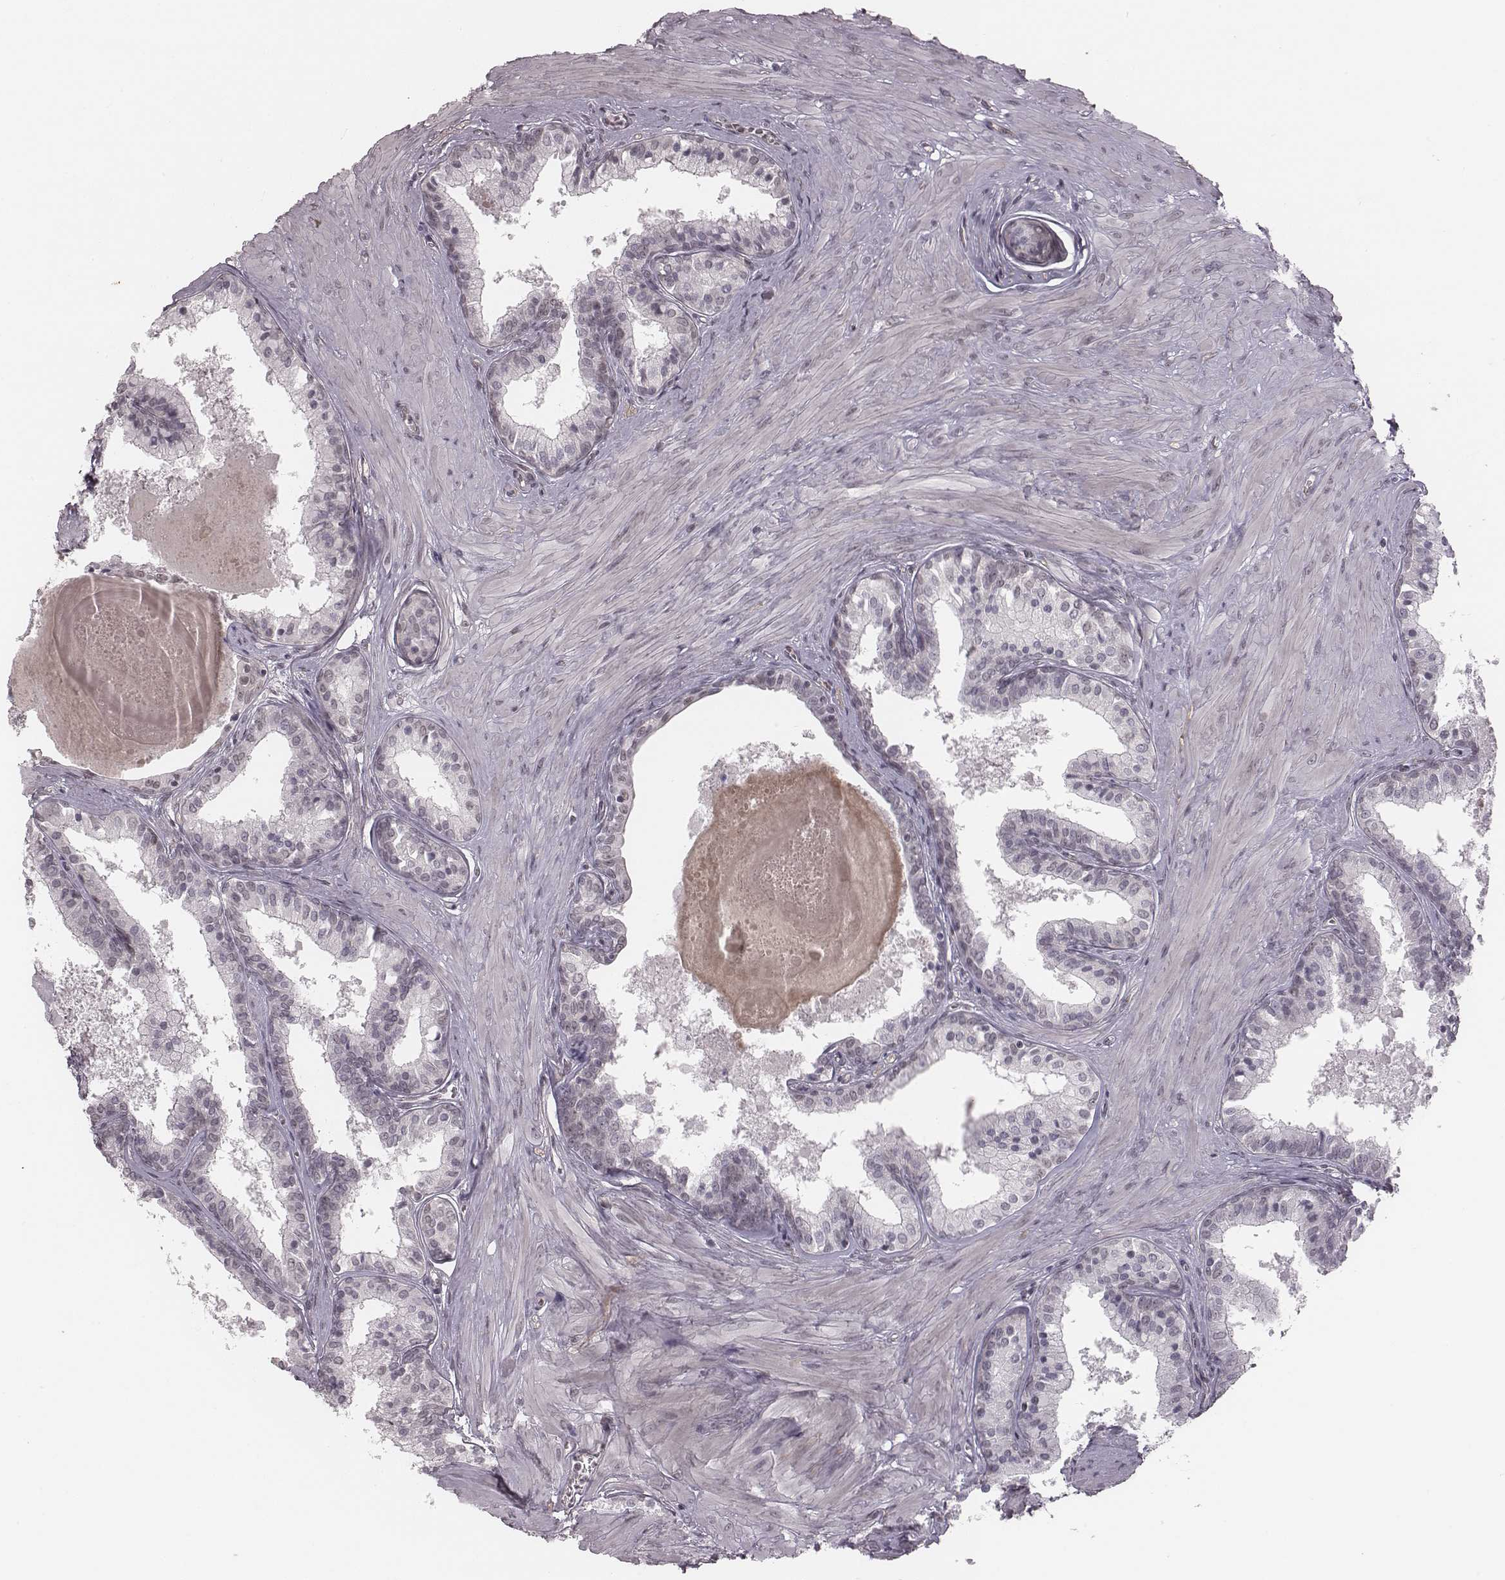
{"staining": {"intensity": "negative", "quantity": "none", "location": "none"}, "tissue": "prostate", "cell_type": "Glandular cells", "image_type": "normal", "snomed": [{"axis": "morphology", "description": "Normal tissue, NOS"}, {"axis": "topography", "description": "Prostate"}], "caption": "High power microscopy photomicrograph of an IHC photomicrograph of benign prostate, revealing no significant positivity in glandular cells. (IHC, brightfield microscopy, high magnification).", "gene": "RPGRIP1", "patient": {"sex": "male", "age": 61}}